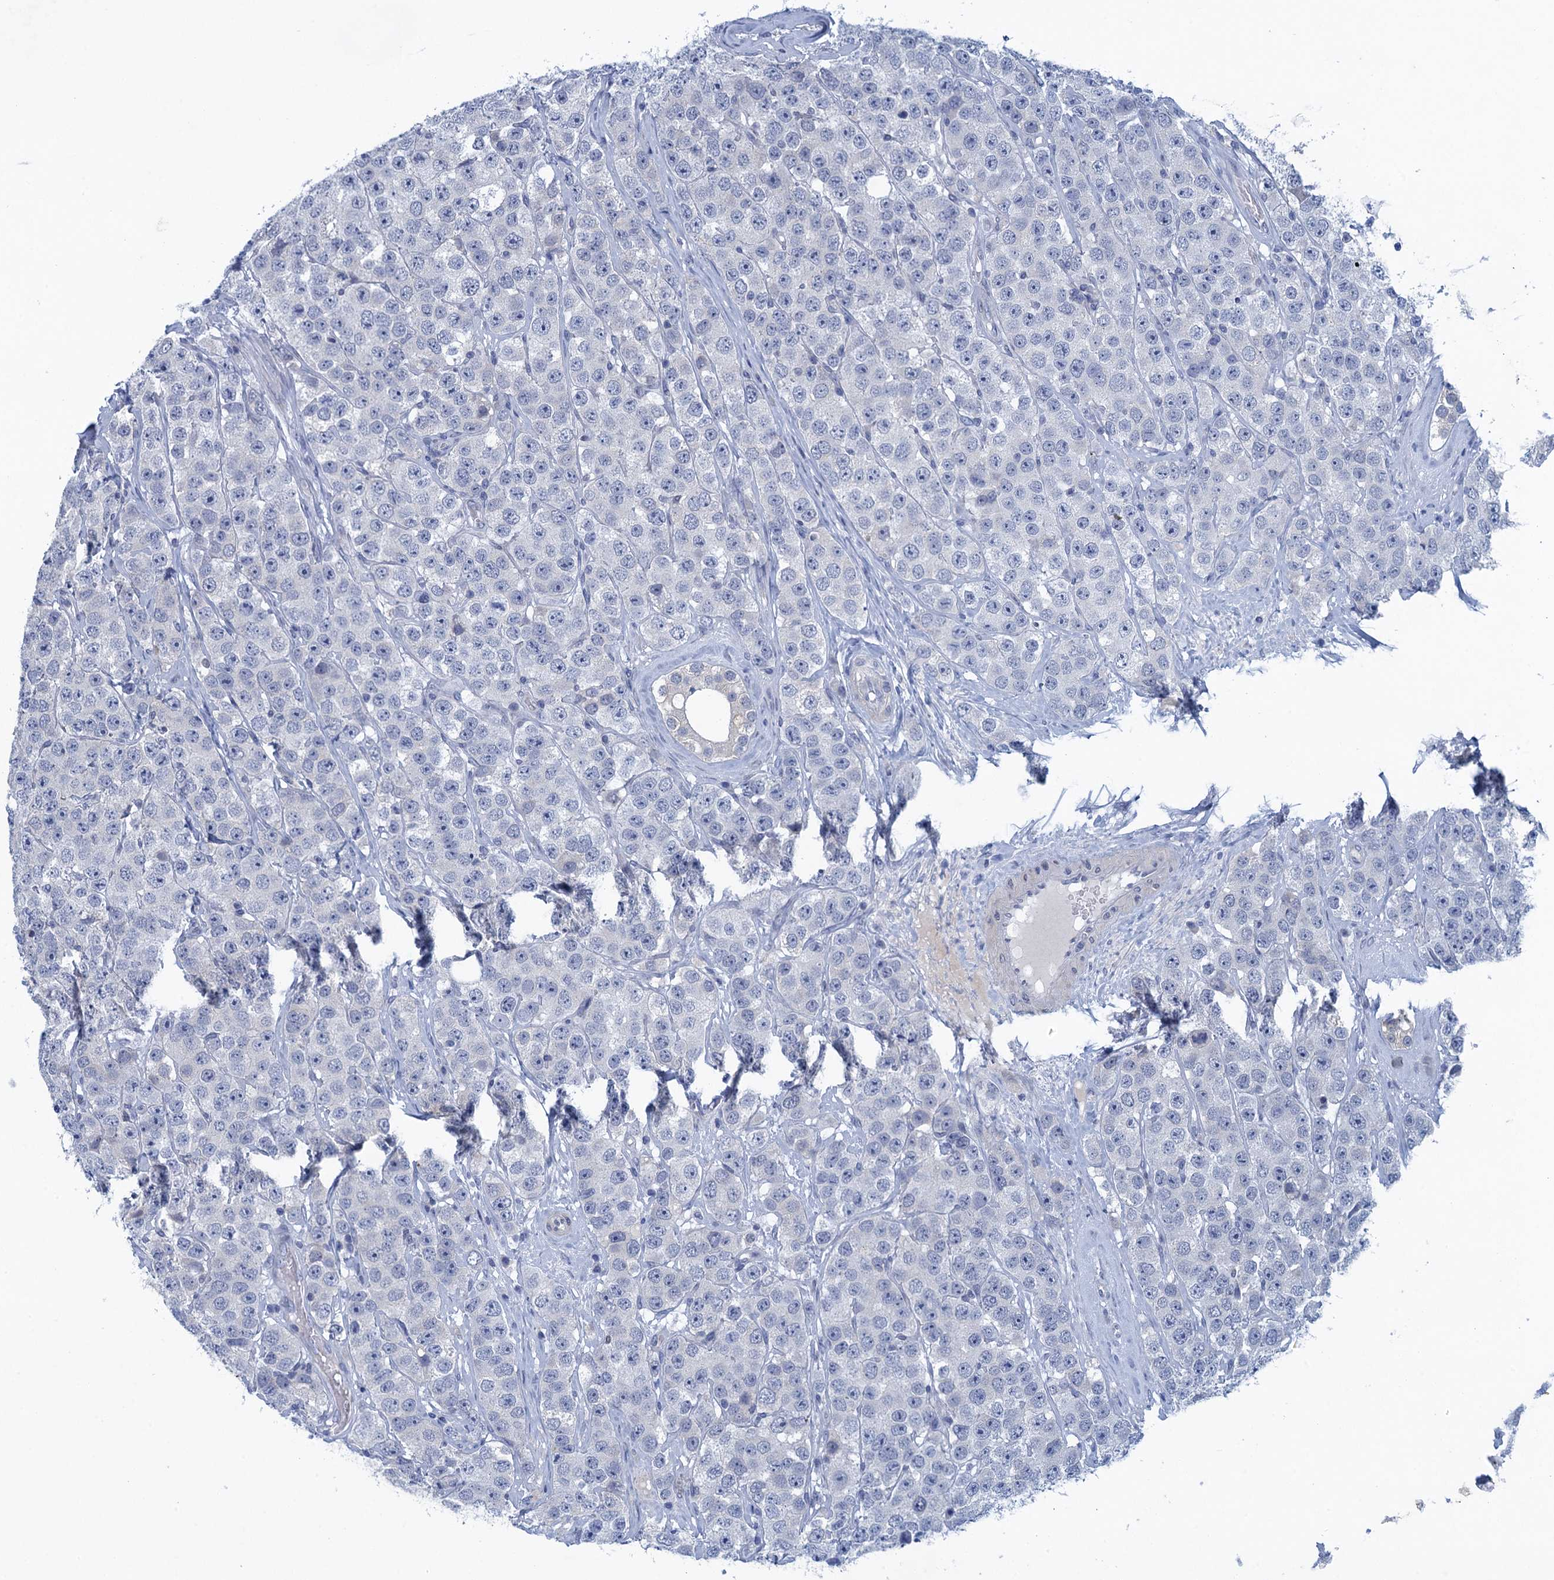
{"staining": {"intensity": "negative", "quantity": "none", "location": "none"}, "tissue": "testis cancer", "cell_type": "Tumor cells", "image_type": "cancer", "snomed": [{"axis": "morphology", "description": "Seminoma, NOS"}, {"axis": "topography", "description": "Testis"}], "caption": "The histopathology image displays no staining of tumor cells in seminoma (testis).", "gene": "SCEL", "patient": {"sex": "male", "age": 28}}